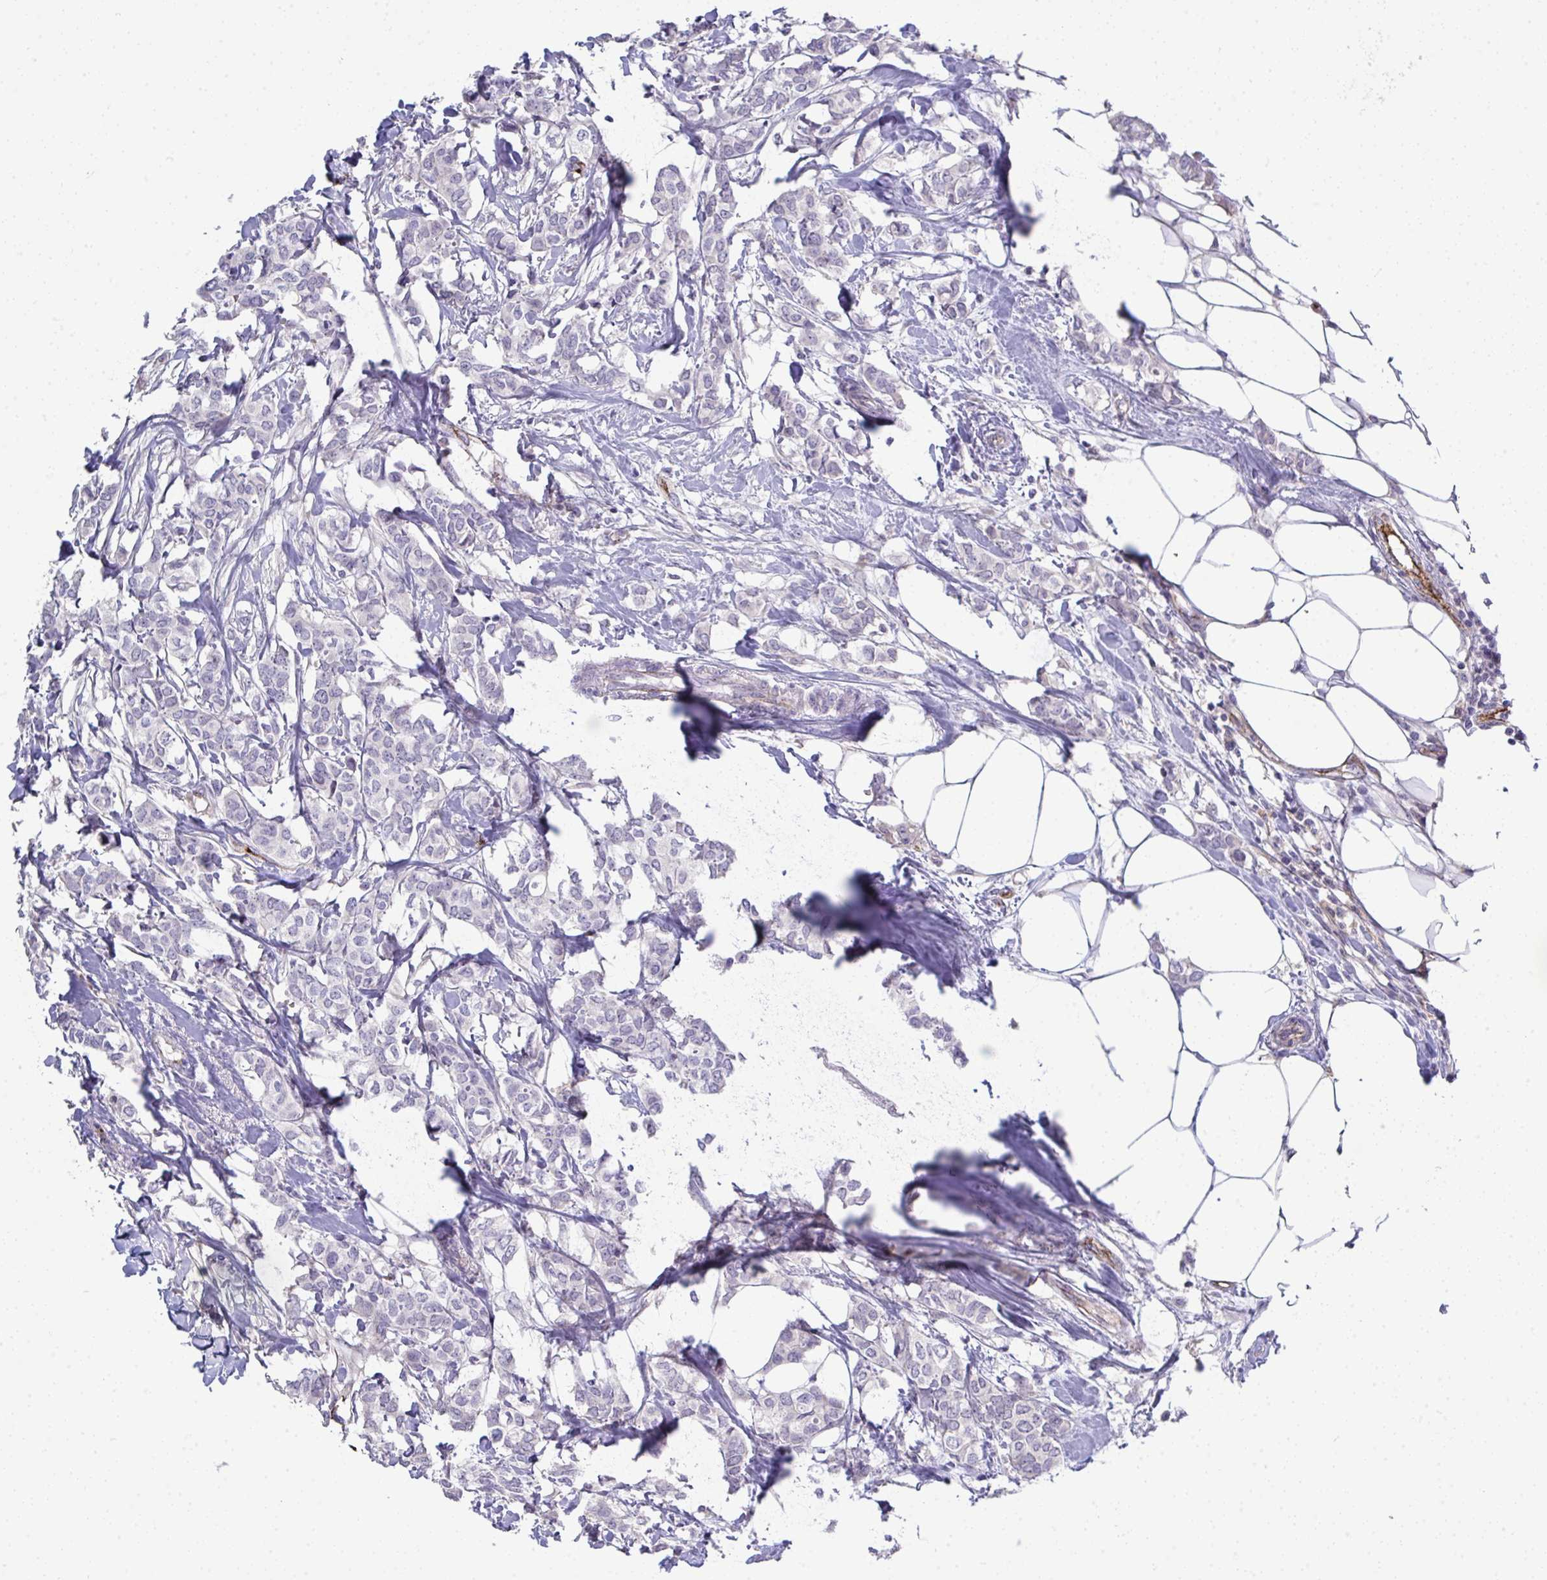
{"staining": {"intensity": "negative", "quantity": "none", "location": "none"}, "tissue": "breast cancer", "cell_type": "Tumor cells", "image_type": "cancer", "snomed": [{"axis": "morphology", "description": "Duct carcinoma"}, {"axis": "topography", "description": "Breast"}], "caption": "Immunohistochemistry photomicrograph of human breast cancer stained for a protein (brown), which displays no expression in tumor cells.", "gene": "TOR1AIP2", "patient": {"sex": "female", "age": 62}}